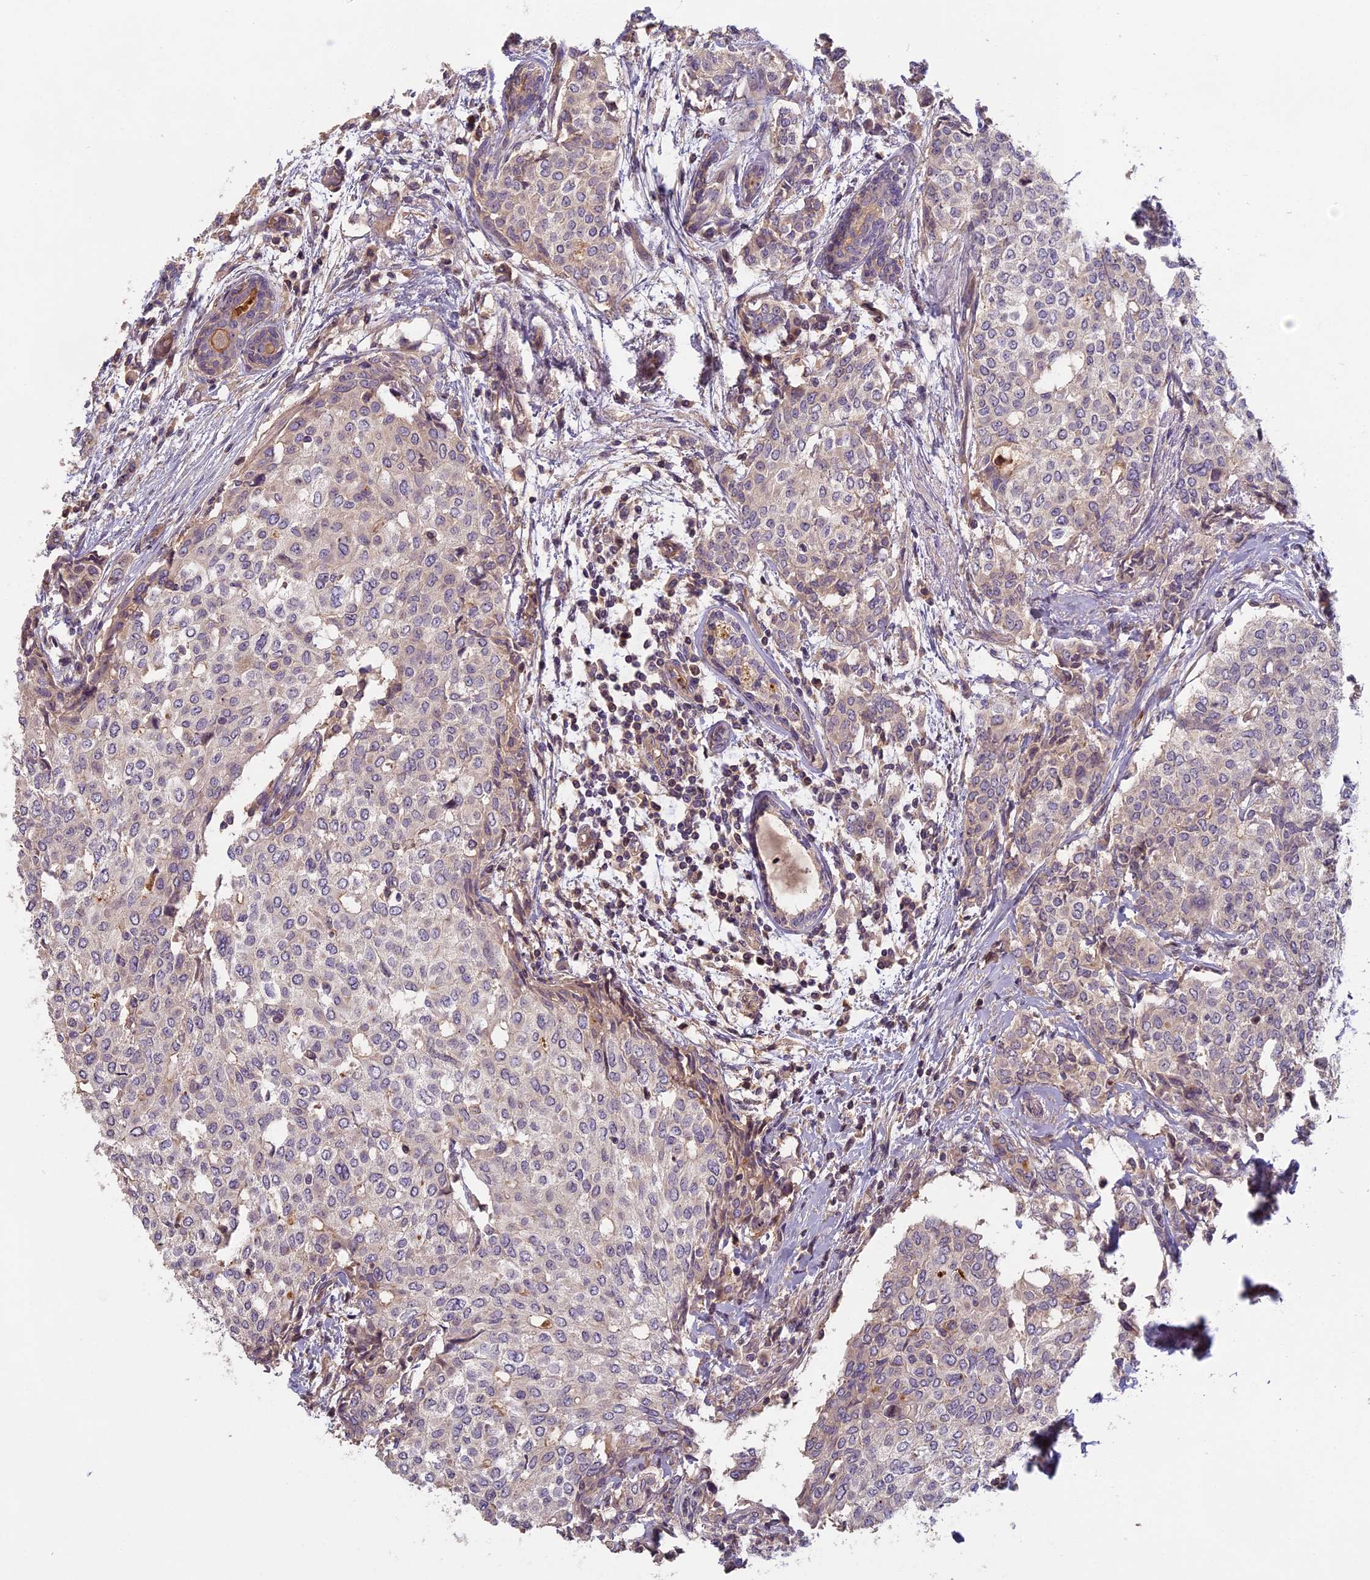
{"staining": {"intensity": "weak", "quantity": "<25%", "location": "cytoplasmic/membranous"}, "tissue": "breast cancer", "cell_type": "Tumor cells", "image_type": "cancer", "snomed": [{"axis": "morphology", "description": "Lobular carcinoma"}, {"axis": "topography", "description": "Breast"}], "caption": "Tumor cells show no significant protein expression in breast lobular carcinoma.", "gene": "AP4E1", "patient": {"sex": "female", "age": 51}}